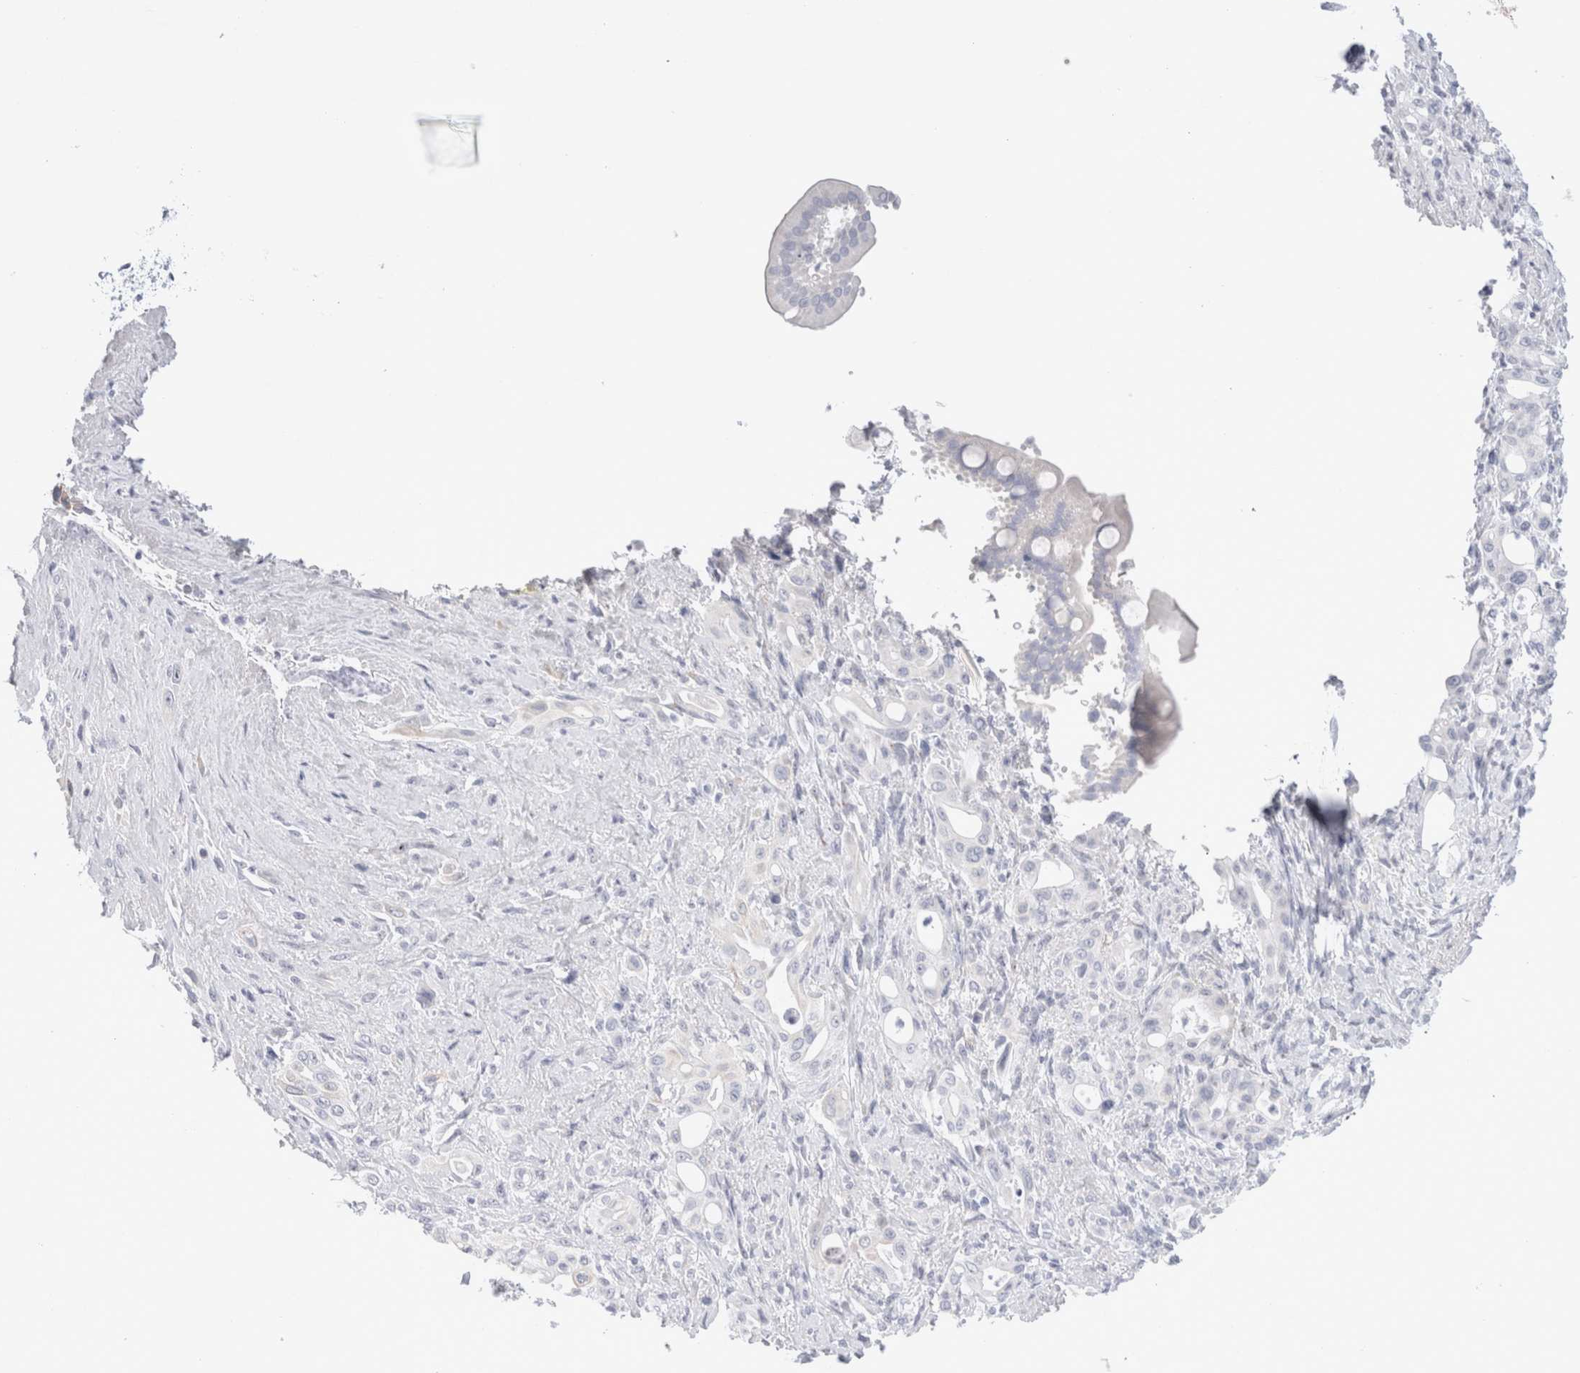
{"staining": {"intensity": "negative", "quantity": "none", "location": "none"}, "tissue": "pancreatic cancer", "cell_type": "Tumor cells", "image_type": "cancer", "snomed": [{"axis": "morphology", "description": "Adenocarcinoma, NOS"}, {"axis": "topography", "description": "Pancreas"}], "caption": "Tumor cells are negative for brown protein staining in pancreatic cancer.", "gene": "MUC15", "patient": {"sex": "male", "age": 58}}